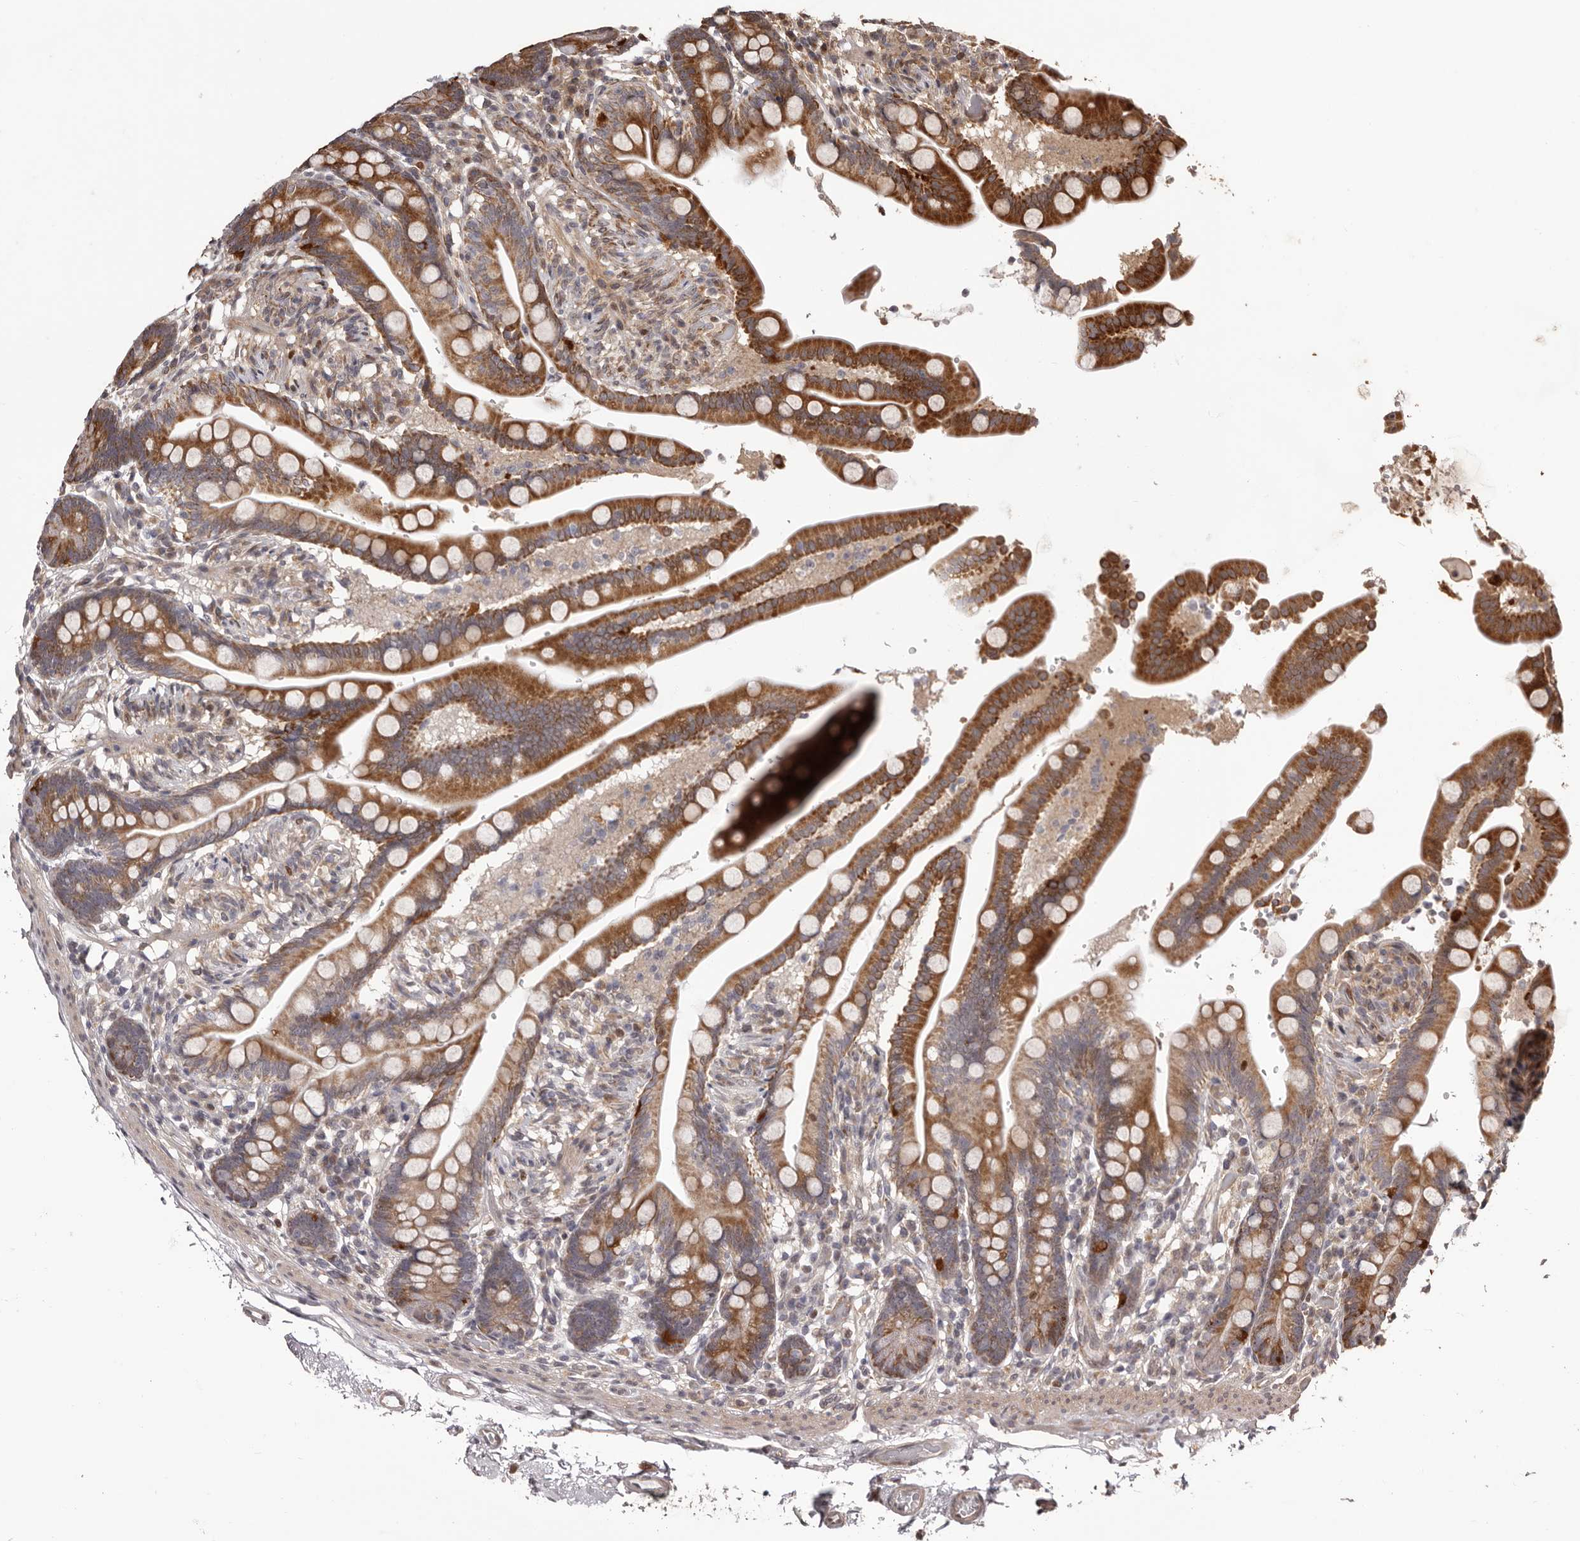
{"staining": {"intensity": "negative", "quantity": "none", "location": "none"}, "tissue": "colon", "cell_type": "Endothelial cells", "image_type": "normal", "snomed": [{"axis": "morphology", "description": "Normal tissue, NOS"}, {"axis": "topography", "description": "Smooth muscle"}, {"axis": "topography", "description": "Colon"}], "caption": "Immunohistochemistry (IHC) micrograph of unremarkable colon stained for a protein (brown), which shows no staining in endothelial cells.", "gene": "ZCCHC7", "patient": {"sex": "male", "age": 73}}